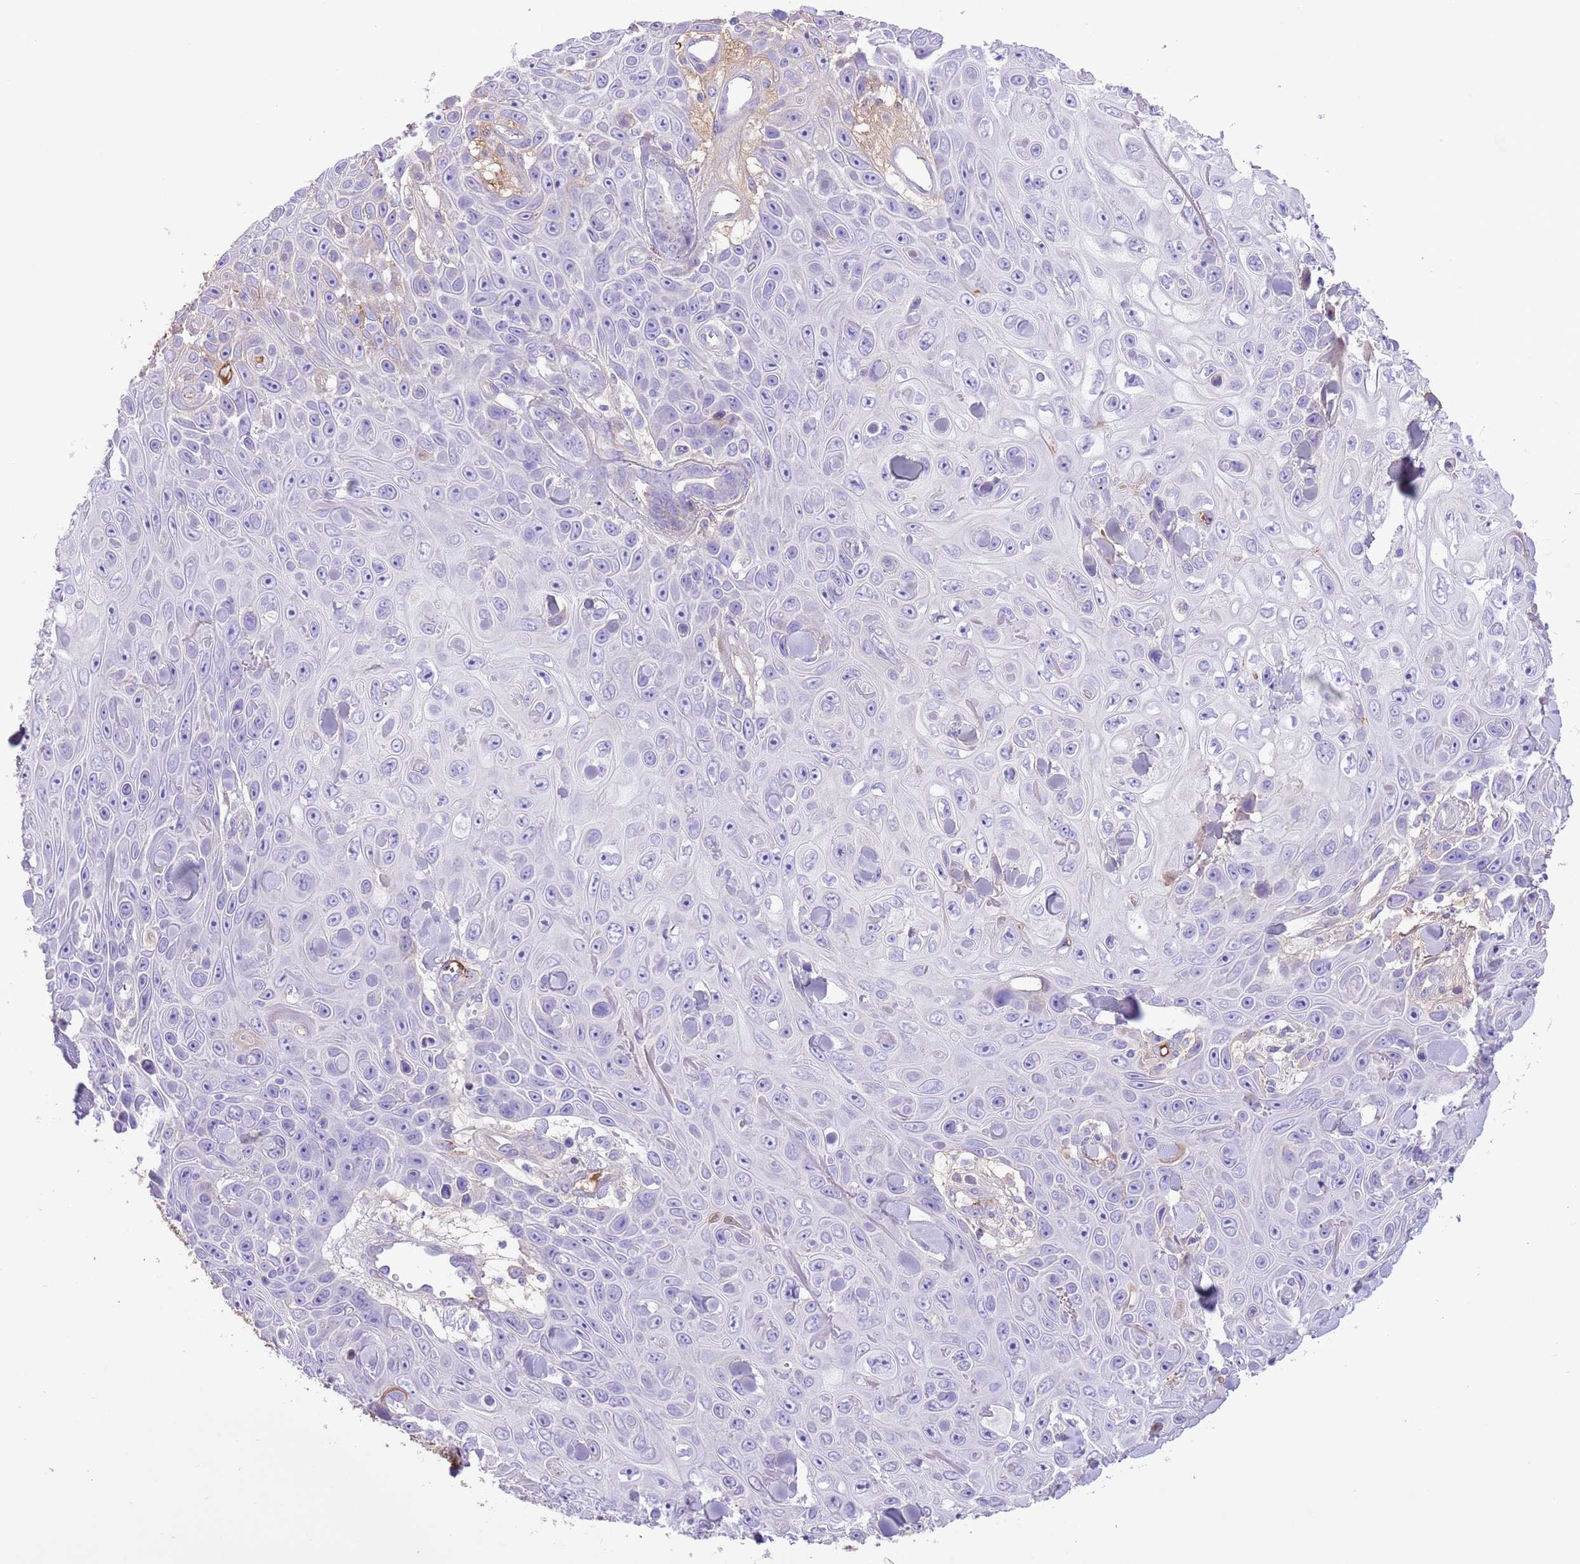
{"staining": {"intensity": "negative", "quantity": "none", "location": "none"}, "tissue": "skin cancer", "cell_type": "Tumor cells", "image_type": "cancer", "snomed": [{"axis": "morphology", "description": "Squamous cell carcinoma, NOS"}, {"axis": "topography", "description": "Skin"}], "caption": "A histopathology image of human skin cancer (squamous cell carcinoma) is negative for staining in tumor cells. The staining was performed using DAB (3,3'-diaminobenzidine) to visualize the protein expression in brown, while the nuclei were stained in blue with hematoxylin (Magnification: 20x).", "gene": "IGF1", "patient": {"sex": "male", "age": 82}}